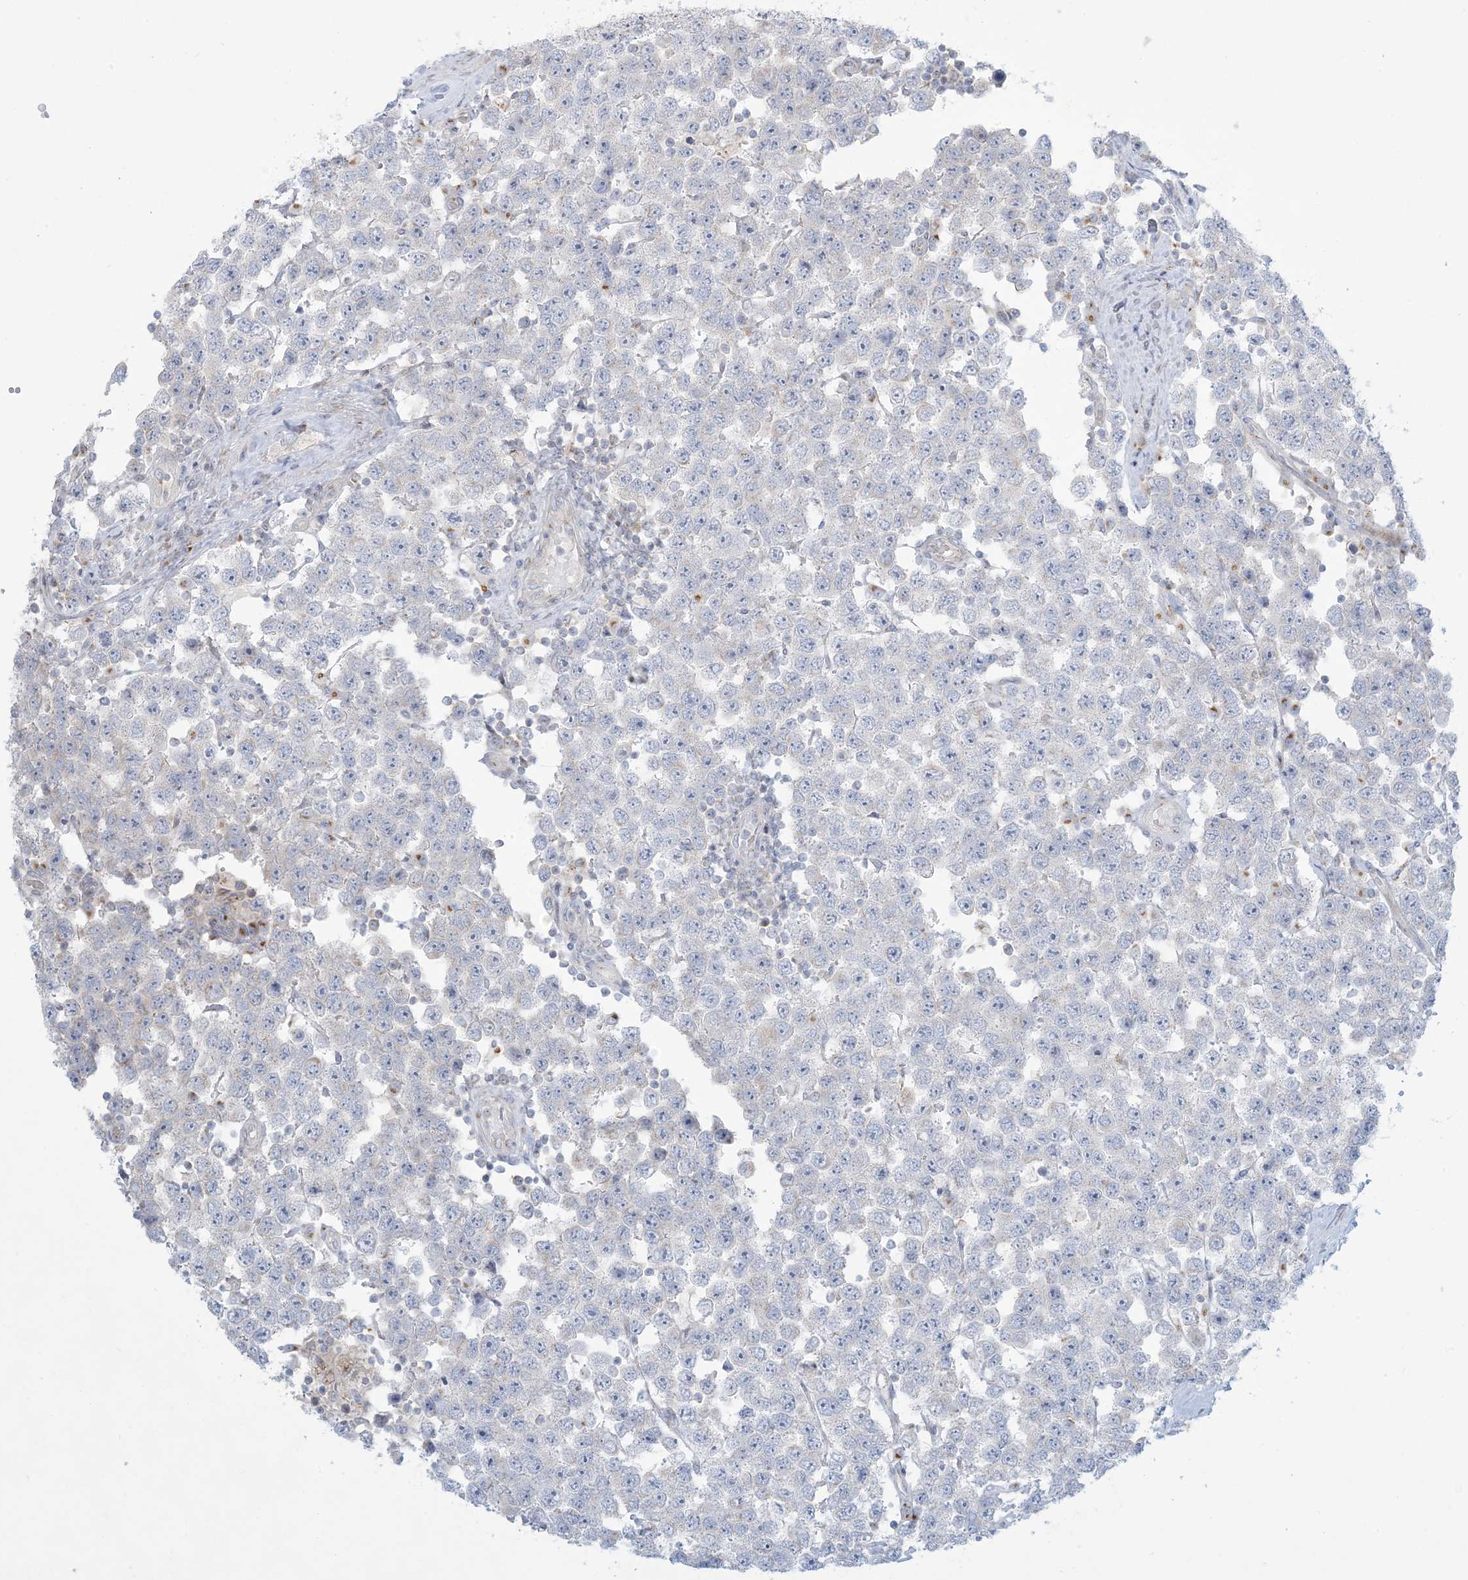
{"staining": {"intensity": "negative", "quantity": "none", "location": "none"}, "tissue": "testis cancer", "cell_type": "Tumor cells", "image_type": "cancer", "snomed": [{"axis": "morphology", "description": "Seminoma, NOS"}, {"axis": "topography", "description": "Testis"}], "caption": "IHC micrograph of seminoma (testis) stained for a protein (brown), which reveals no staining in tumor cells. The staining is performed using DAB brown chromogen with nuclei counter-stained in using hematoxylin.", "gene": "AFTPH", "patient": {"sex": "male", "age": 28}}